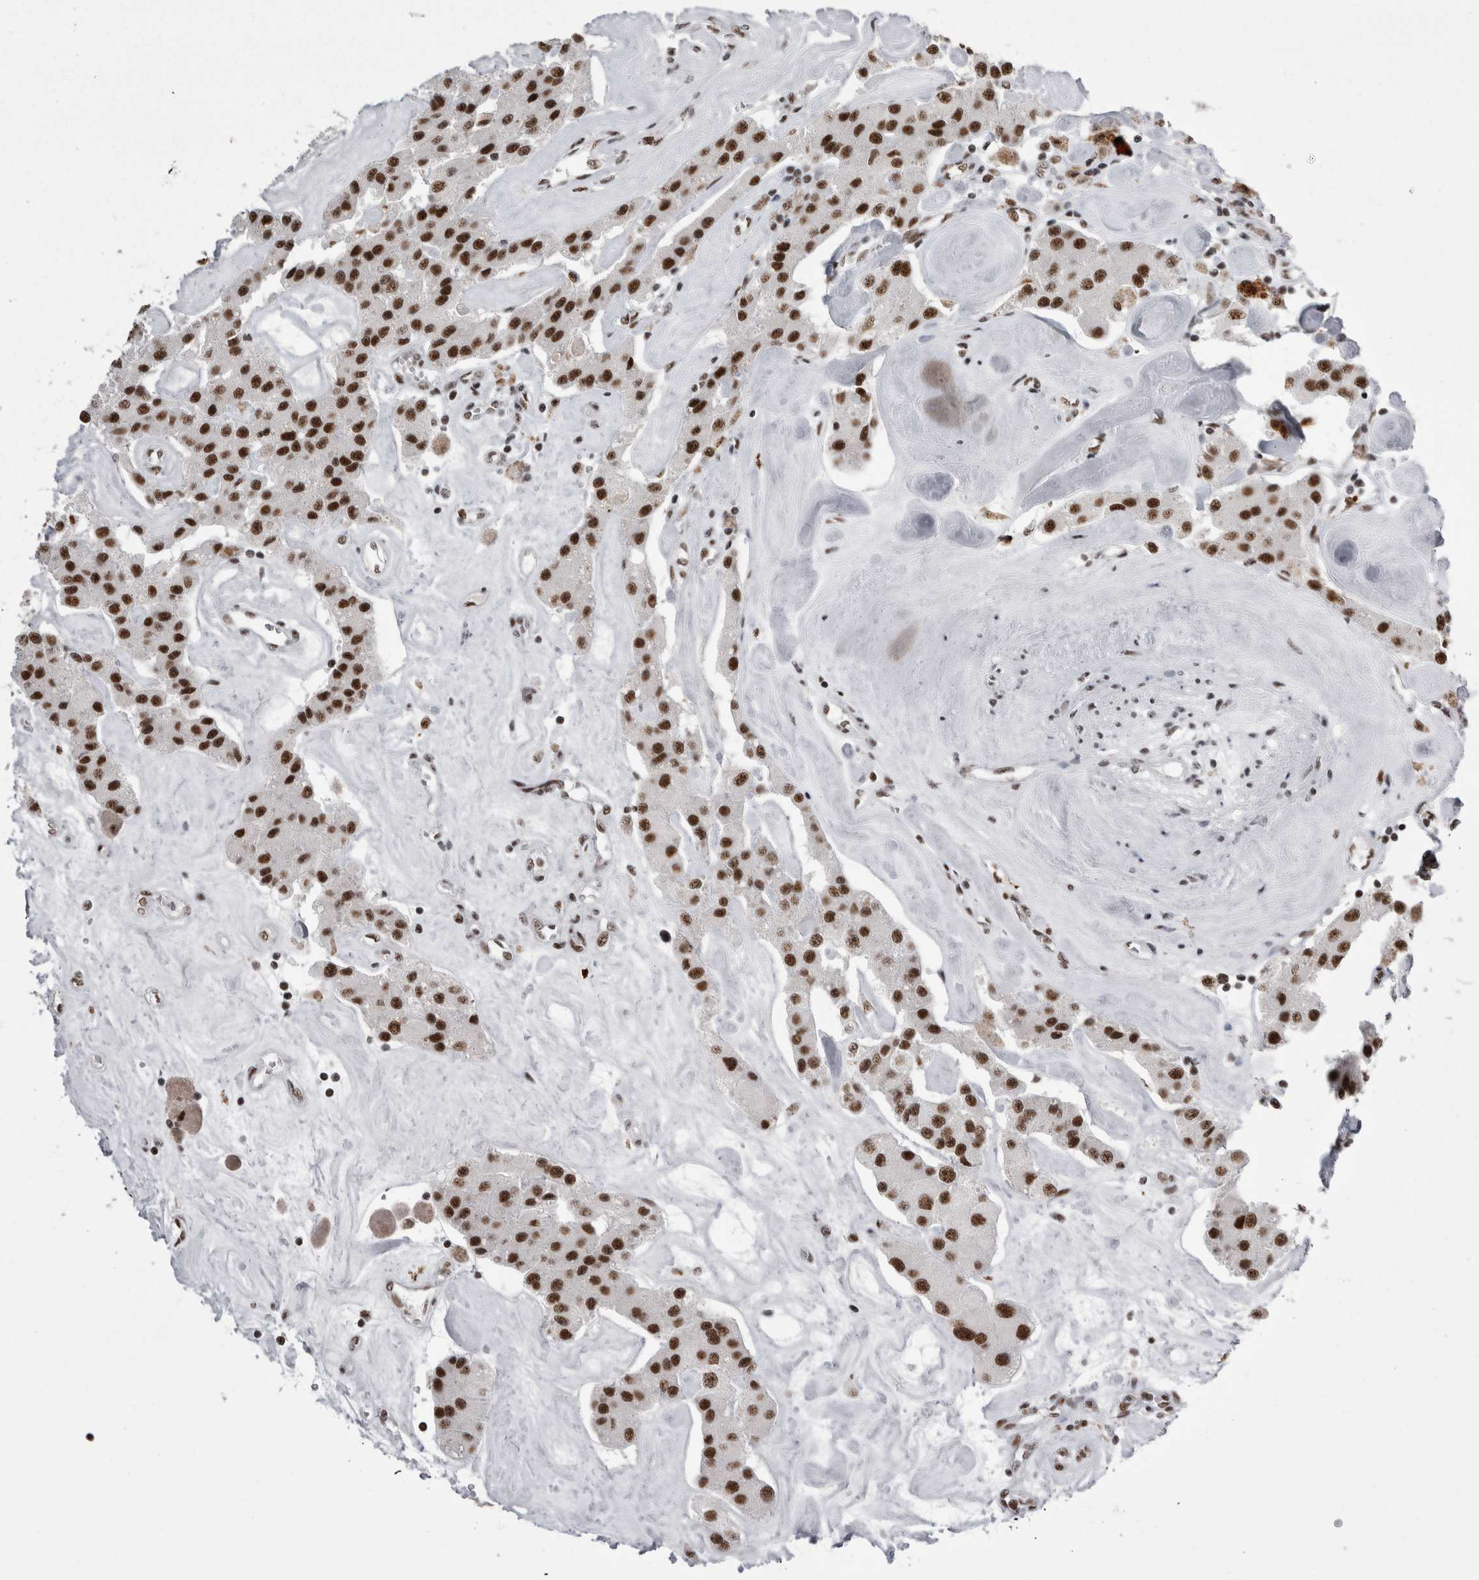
{"staining": {"intensity": "strong", "quantity": ">75%", "location": "nuclear"}, "tissue": "carcinoid", "cell_type": "Tumor cells", "image_type": "cancer", "snomed": [{"axis": "morphology", "description": "Carcinoid, malignant, NOS"}, {"axis": "topography", "description": "Pancreas"}], "caption": "Brown immunohistochemical staining in malignant carcinoid shows strong nuclear staining in approximately >75% of tumor cells.", "gene": "SNRNP40", "patient": {"sex": "male", "age": 41}}